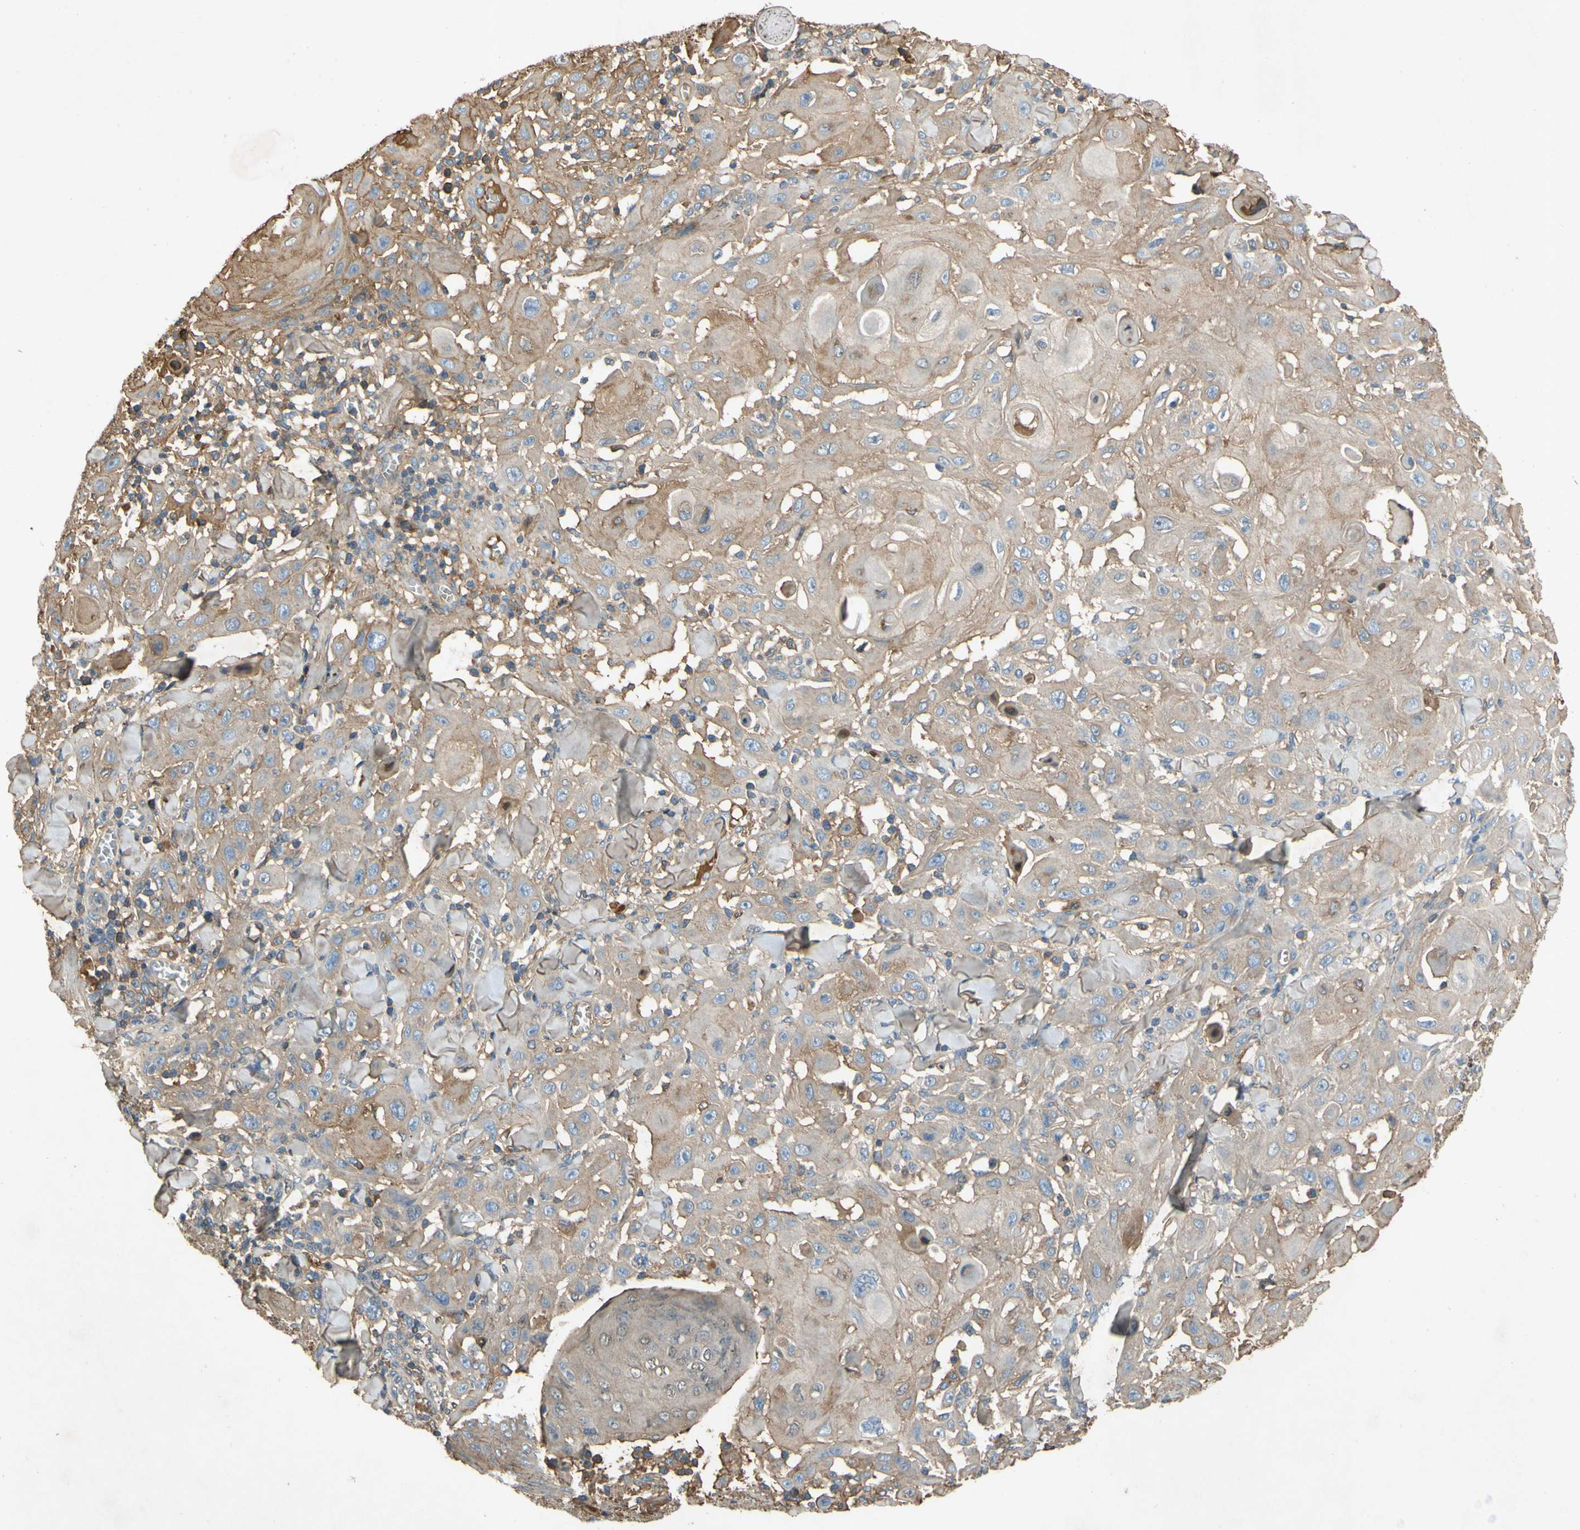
{"staining": {"intensity": "weak", "quantity": ">75%", "location": "cytoplasmic/membranous"}, "tissue": "skin cancer", "cell_type": "Tumor cells", "image_type": "cancer", "snomed": [{"axis": "morphology", "description": "Squamous cell carcinoma, NOS"}, {"axis": "topography", "description": "Skin"}], "caption": "Approximately >75% of tumor cells in skin squamous cell carcinoma demonstrate weak cytoplasmic/membranous protein positivity as visualized by brown immunohistochemical staining.", "gene": "TIMP2", "patient": {"sex": "male", "age": 24}}